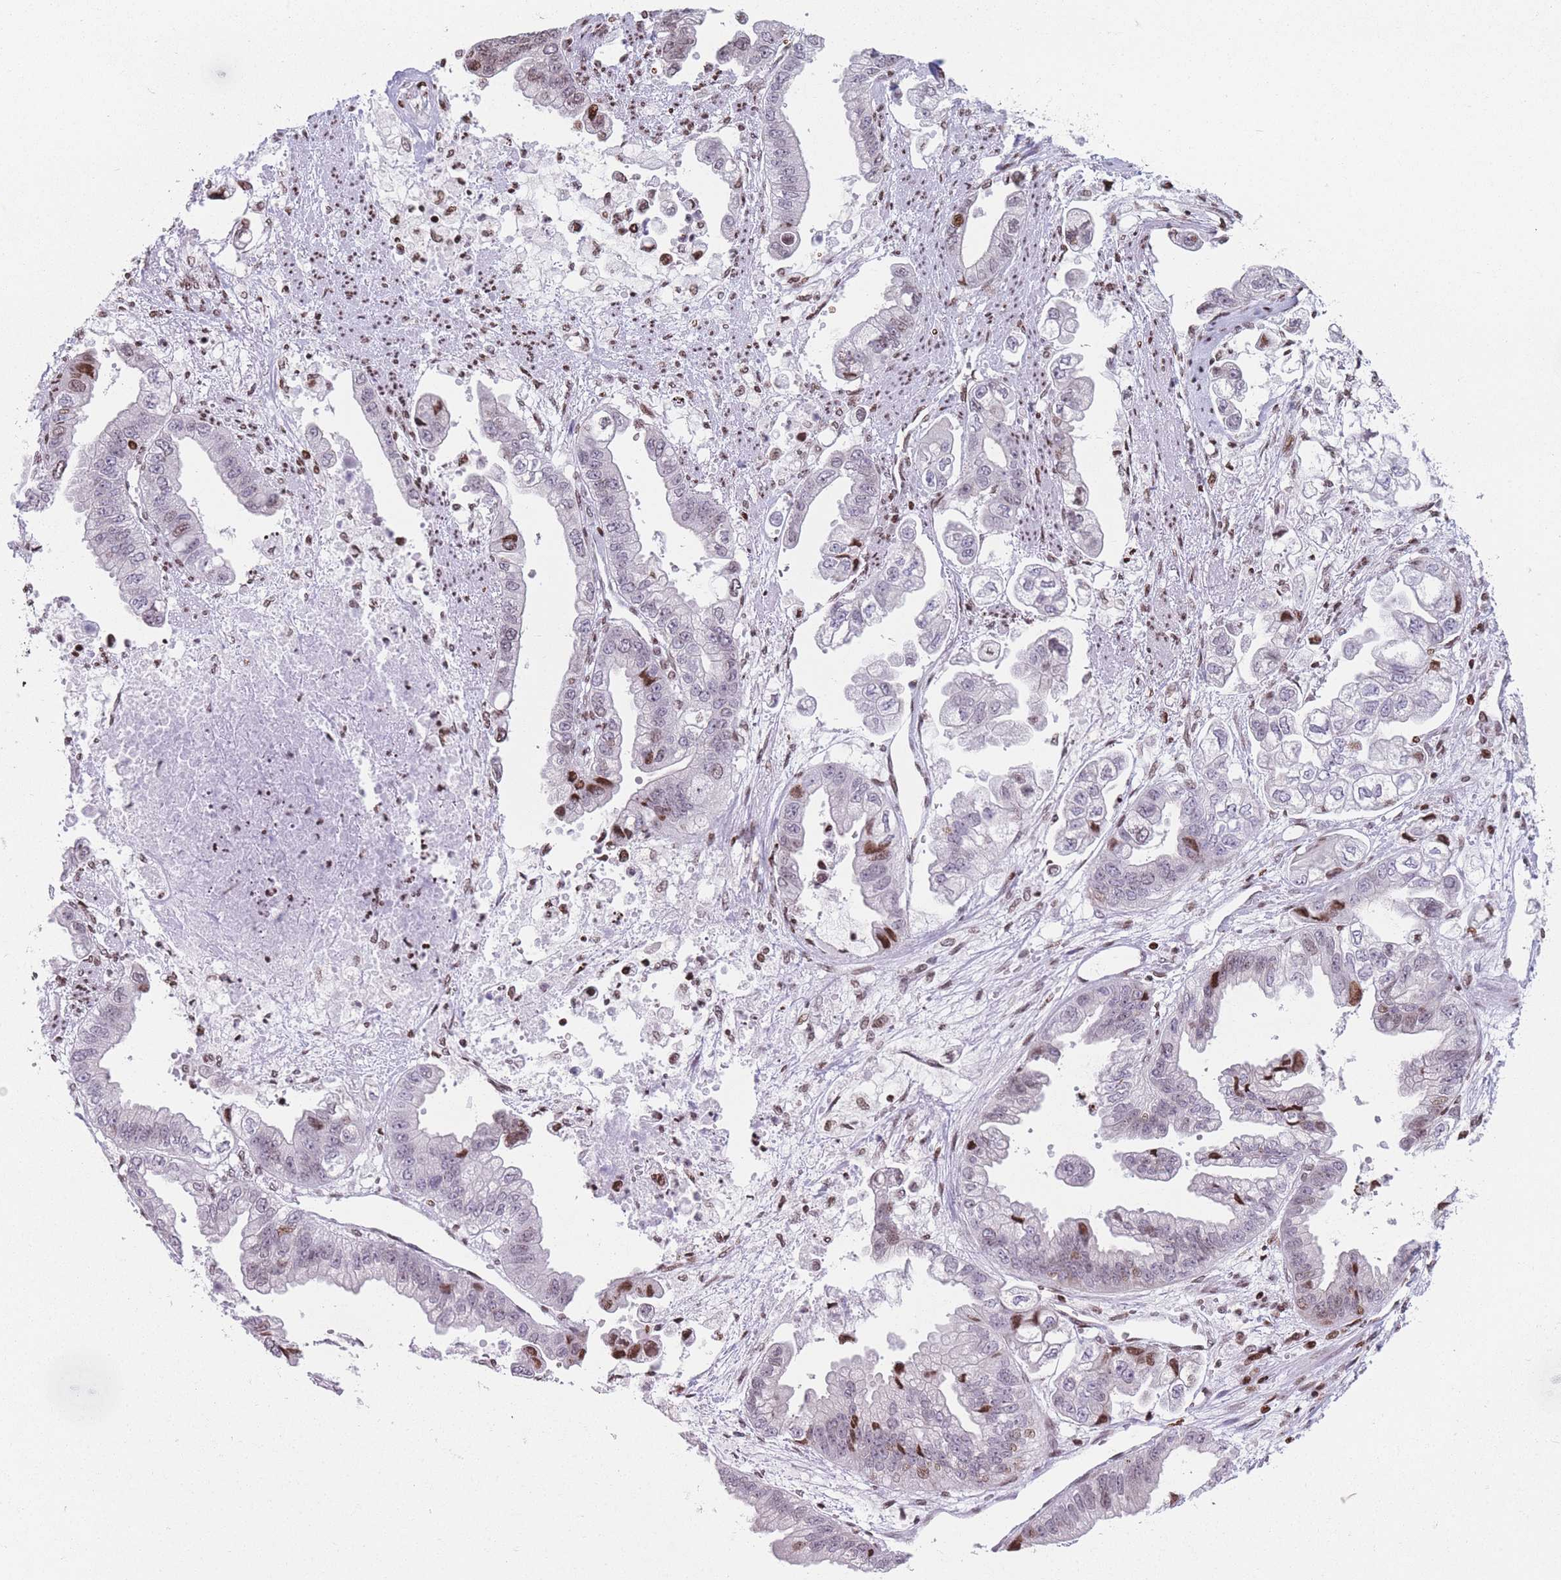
{"staining": {"intensity": "moderate", "quantity": "<25%", "location": "nuclear"}, "tissue": "stomach cancer", "cell_type": "Tumor cells", "image_type": "cancer", "snomed": [{"axis": "morphology", "description": "Adenocarcinoma, NOS"}, {"axis": "topography", "description": "Stomach"}], "caption": "A high-resolution histopathology image shows immunohistochemistry staining of stomach cancer (adenocarcinoma), which exhibits moderate nuclear positivity in about <25% of tumor cells.", "gene": "AK9", "patient": {"sex": "male", "age": 62}}